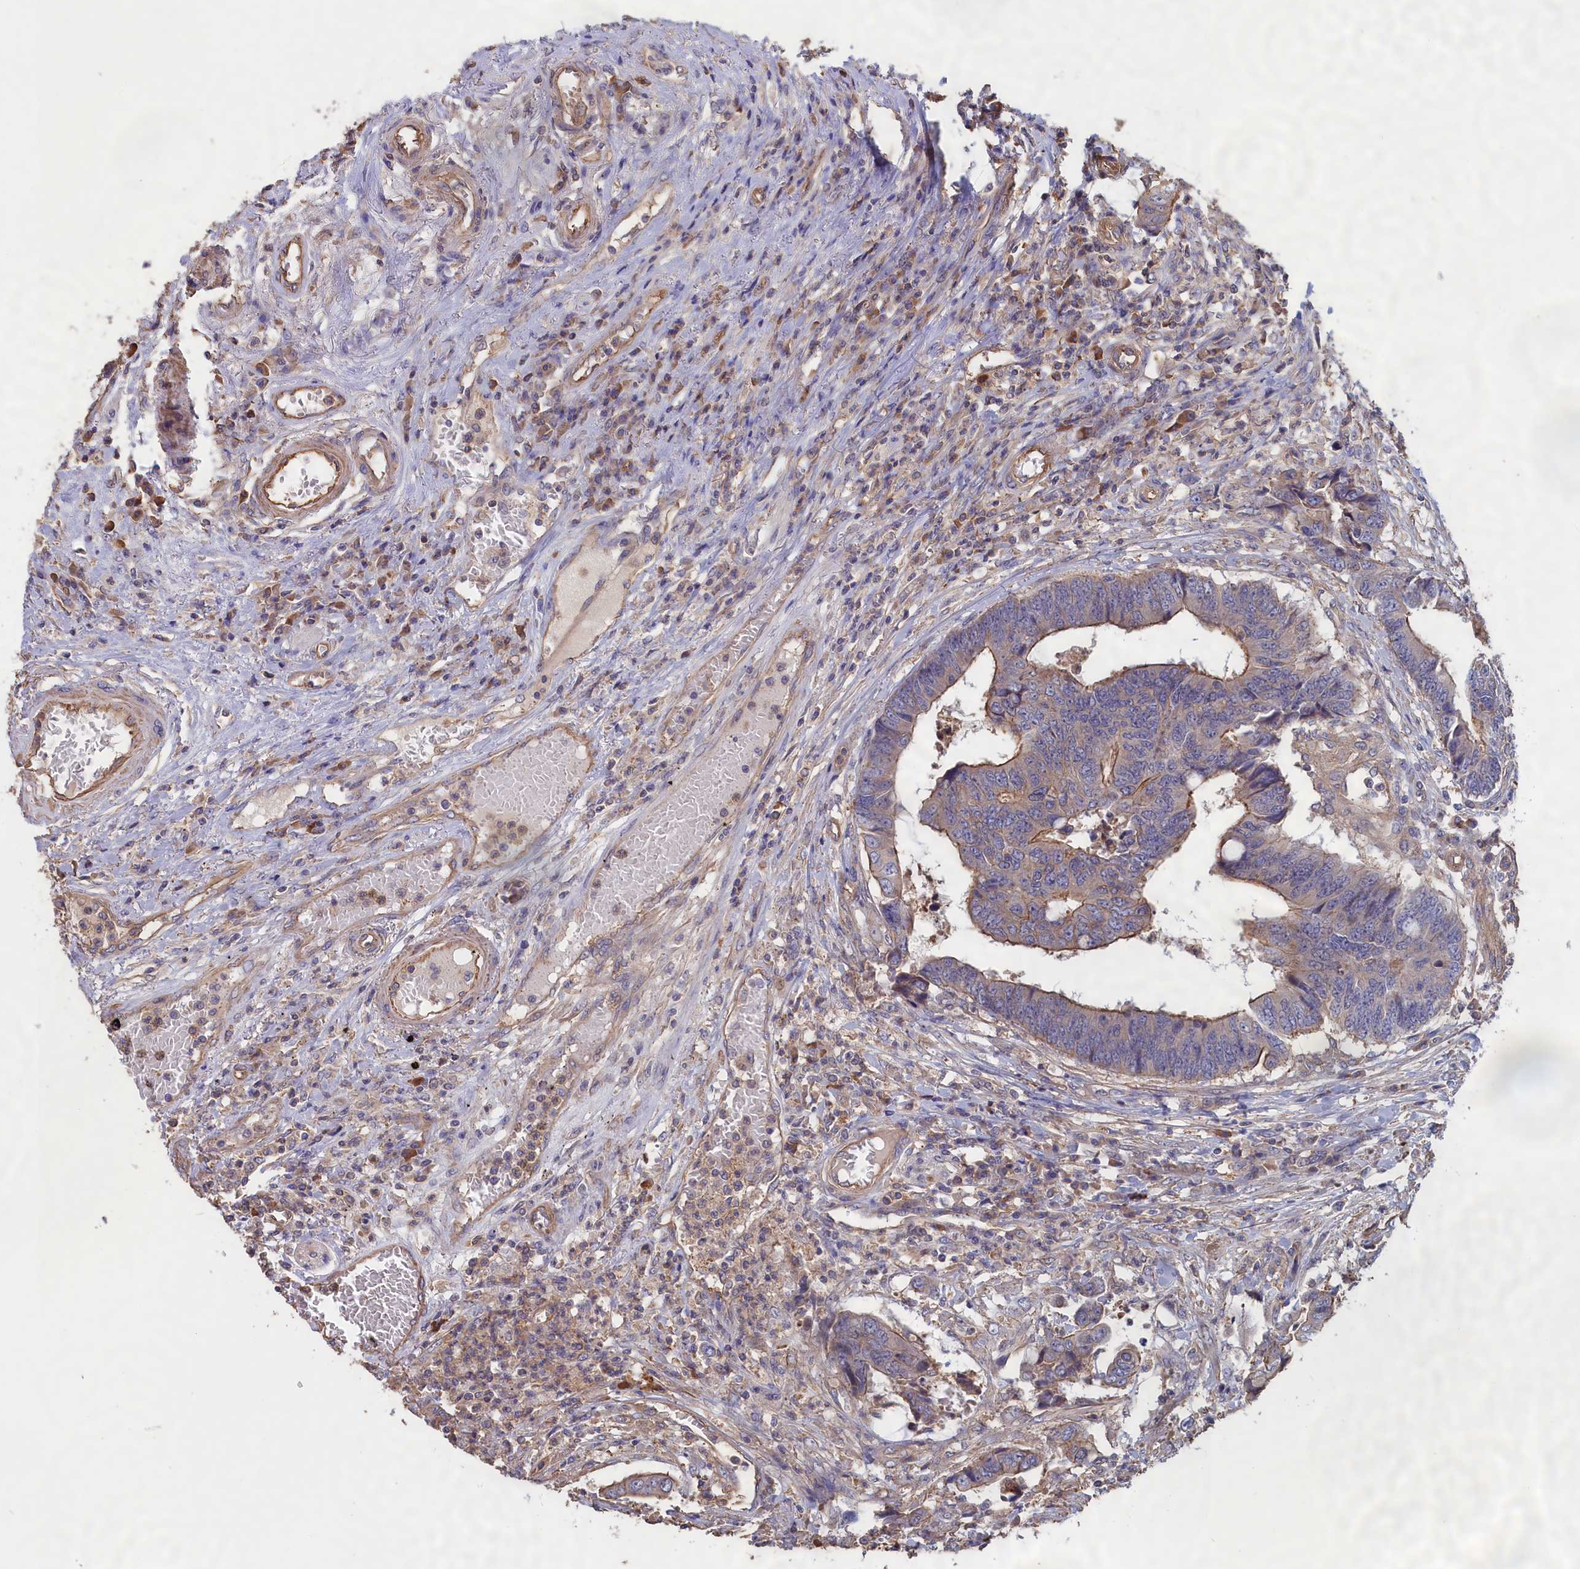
{"staining": {"intensity": "moderate", "quantity": "25%-75%", "location": "cytoplasmic/membranous"}, "tissue": "colorectal cancer", "cell_type": "Tumor cells", "image_type": "cancer", "snomed": [{"axis": "morphology", "description": "Adenocarcinoma, NOS"}, {"axis": "topography", "description": "Rectum"}], "caption": "Brown immunohistochemical staining in colorectal cancer (adenocarcinoma) demonstrates moderate cytoplasmic/membranous staining in about 25%-75% of tumor cells. (DAB = brown stain, brightfield microscopy at high magnification).", "gene": "ANKRD2", "patient": {"sex": "male", "age": 84}}